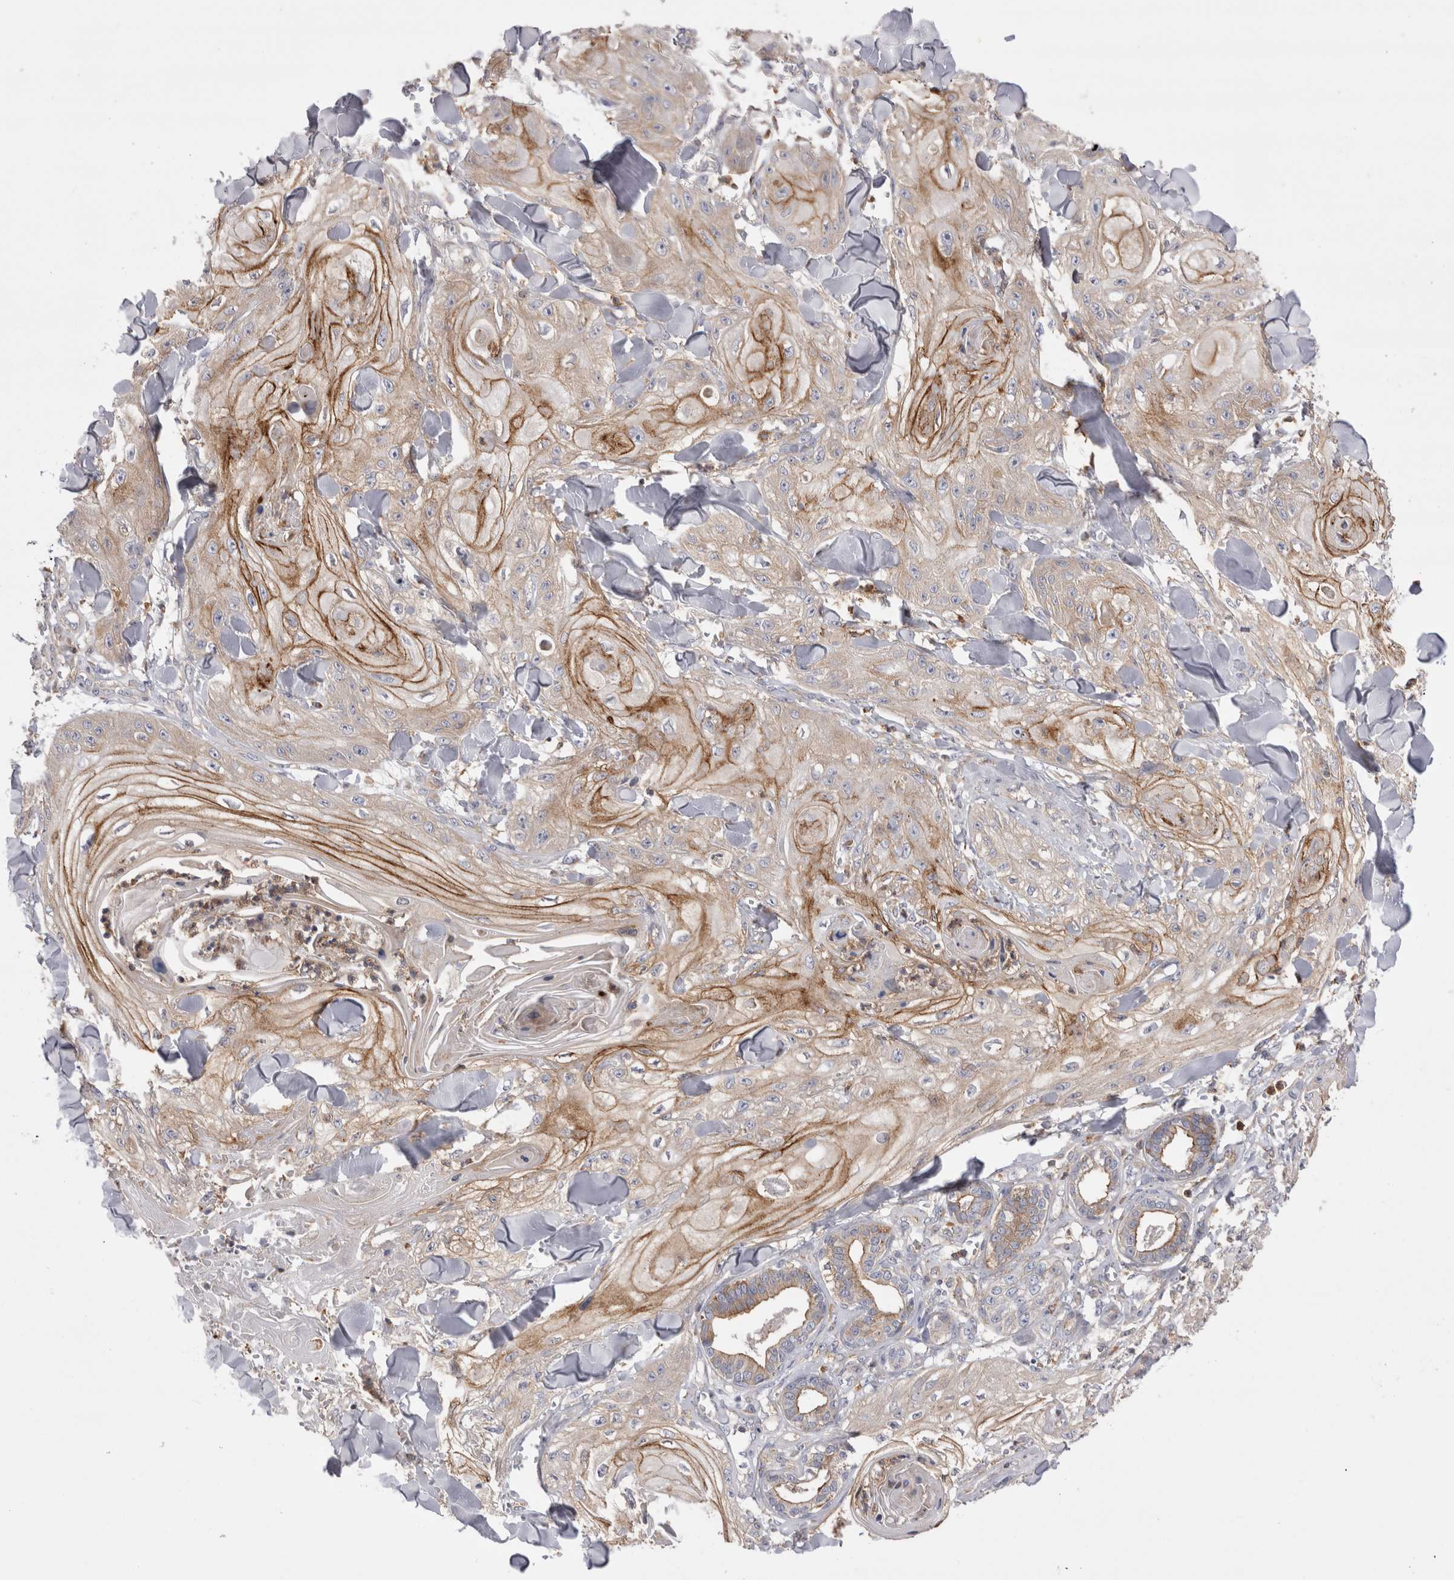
{"staining": {"intensity": "moderate", "quantity": "25%-75%", "location": "cytoplasmic/membranous"}, "tissue": "skin cancer", "cell_type": "Tumor cells", "image_type": "cancer", "snomed": [{"axis": "morphology", "description": "Squamous cell carcinoma, NOS"}, {"axis": "topography", "description": "Skin"}], "caption": "This micrograph shows immunohistochemistry (IHC) staining of skin cancer (squamous cell carcinoma), with medium moderate cytoplasmic/membranous positivity in approximately 25%-75% of tumor cells.", "gene": "RAB11FIP1", "patient": {"sex": "male", "age": 74}}